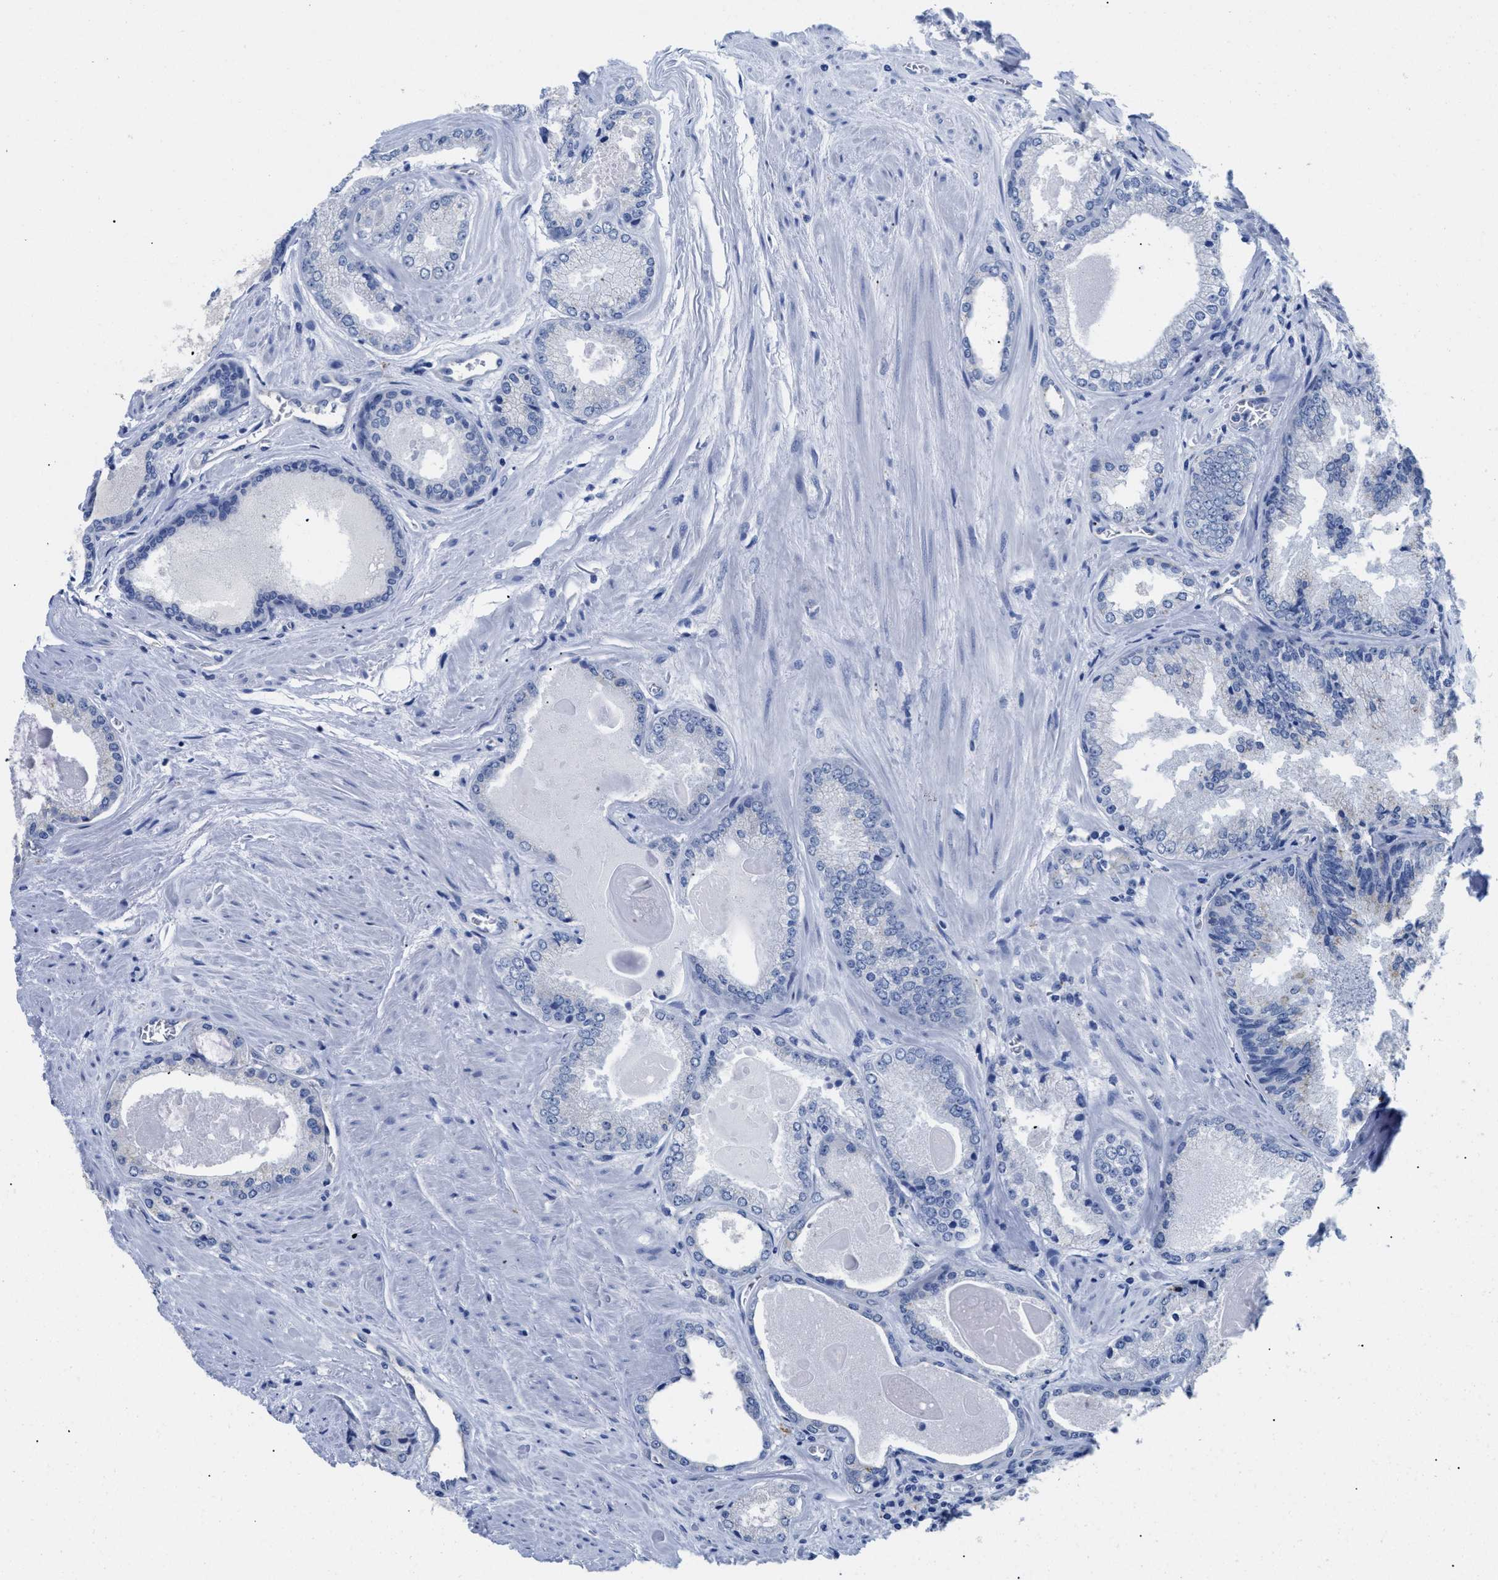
{"staining": {"intensity": "negative", "quantity": "none", "location": "none"}, "tissue": "prostate cancer", "cell_type": "Tumor cells", "image_type": "cancer", "snomed": [{"axis": "morphology", "description": "Adenocarcinoma, High grade"}, {"axis": "topography", "description": "Prostate"}], "caption": "Tumor cells are negative for brown protein staining in prostate cancer (high-grade adenocarcinoma).", "gene": "APOBEC2", "patient": {"sex": "male", "age": 65}}